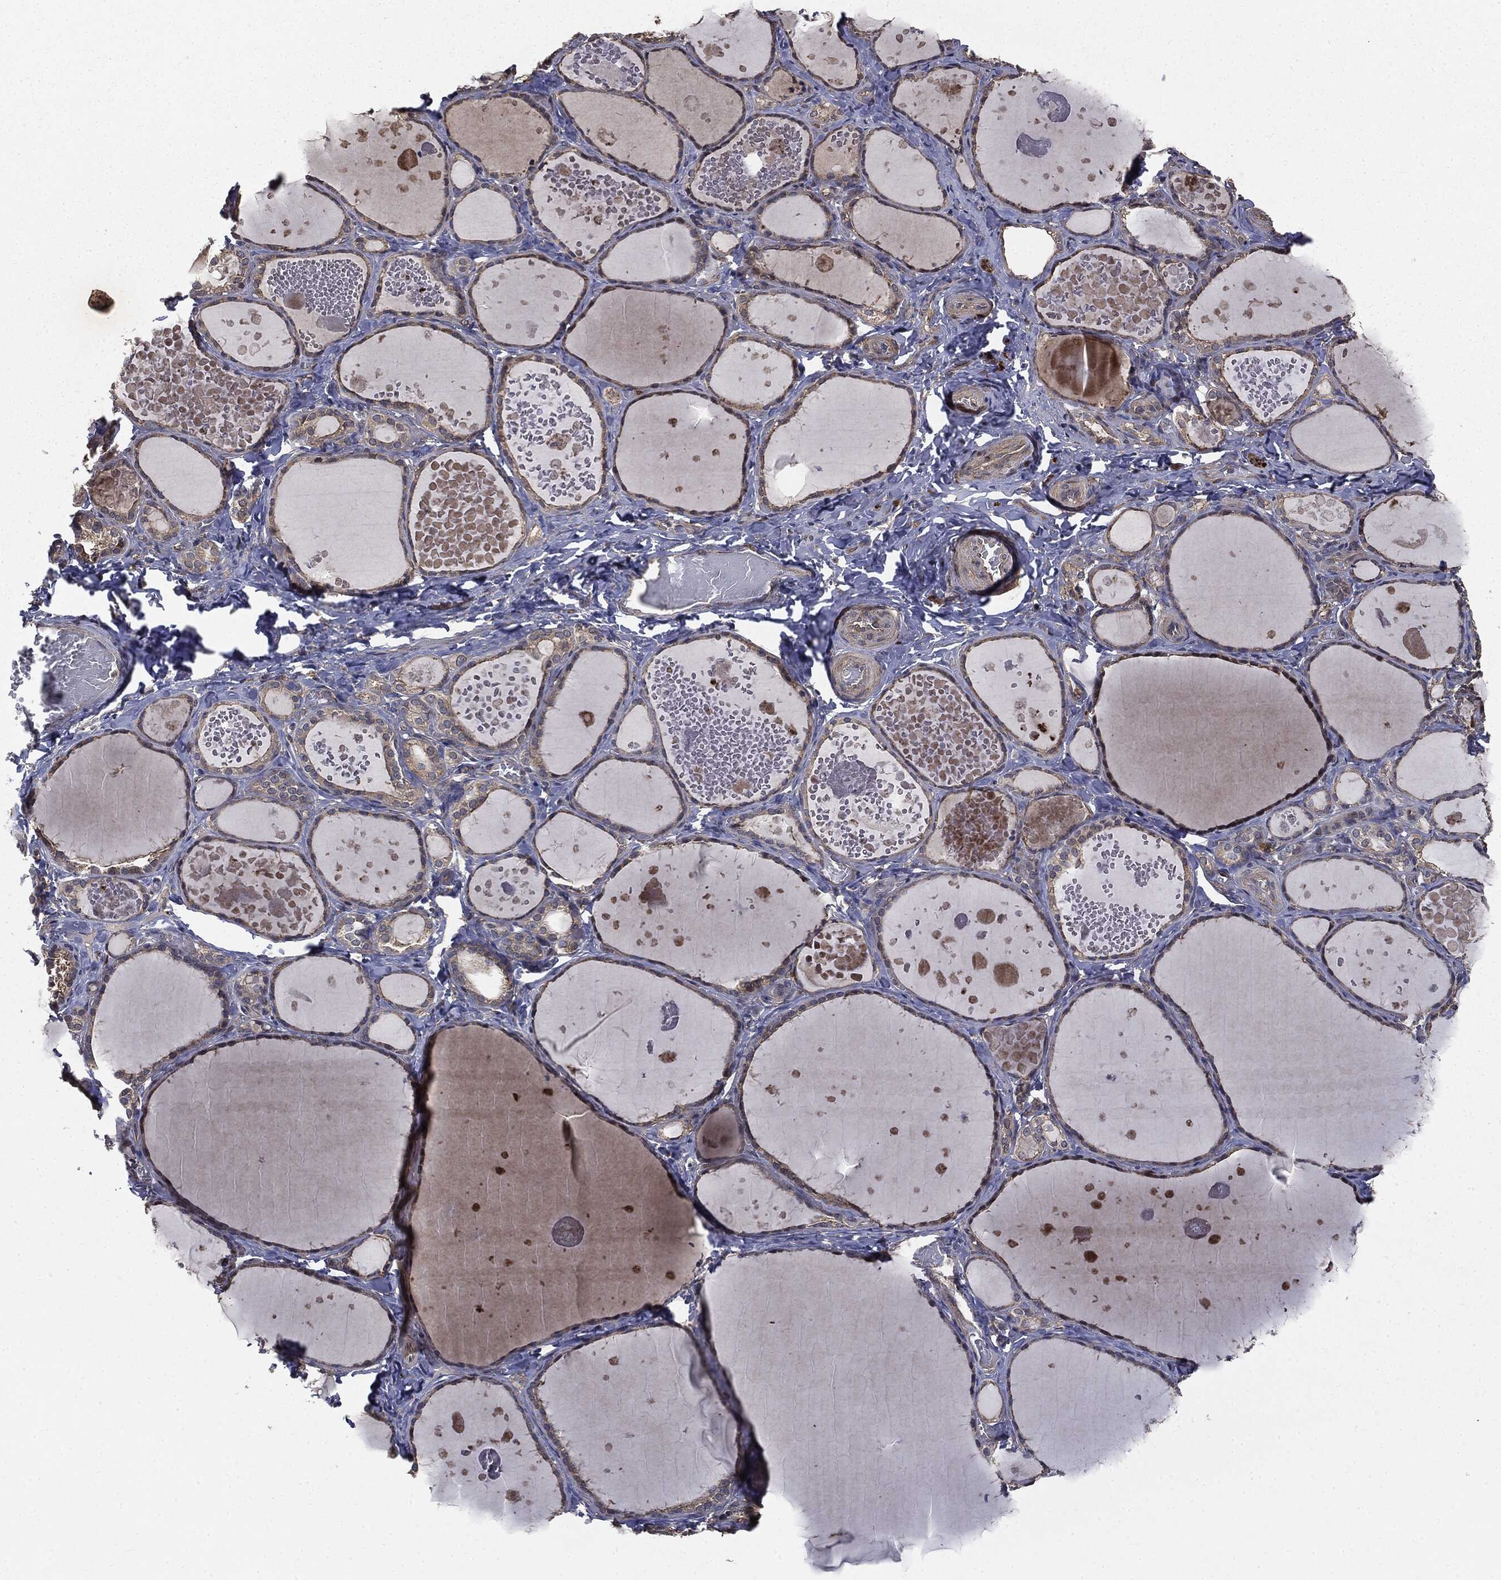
{"staining": {"intensity": "moderate", "quantity": ">75%", "location": "cytoplasmic/membranous"}, "tissue": "thyroid gland", "cell_type": "Glandular cells", "image_type": "normal", "snomed": [{"axis": "morphology", "description": "Normal tissue, NOS"}, {"axis": "topography", "description": "Thyroid gland"}], "caption": "Human thyroid gland stained with a brown dye reveals moderate cytoplasmic/membranous positive expression in approximately >75% of glandular cells.", "gene": "PLOD3", "patient": {"sex": "female", "age": 56}}